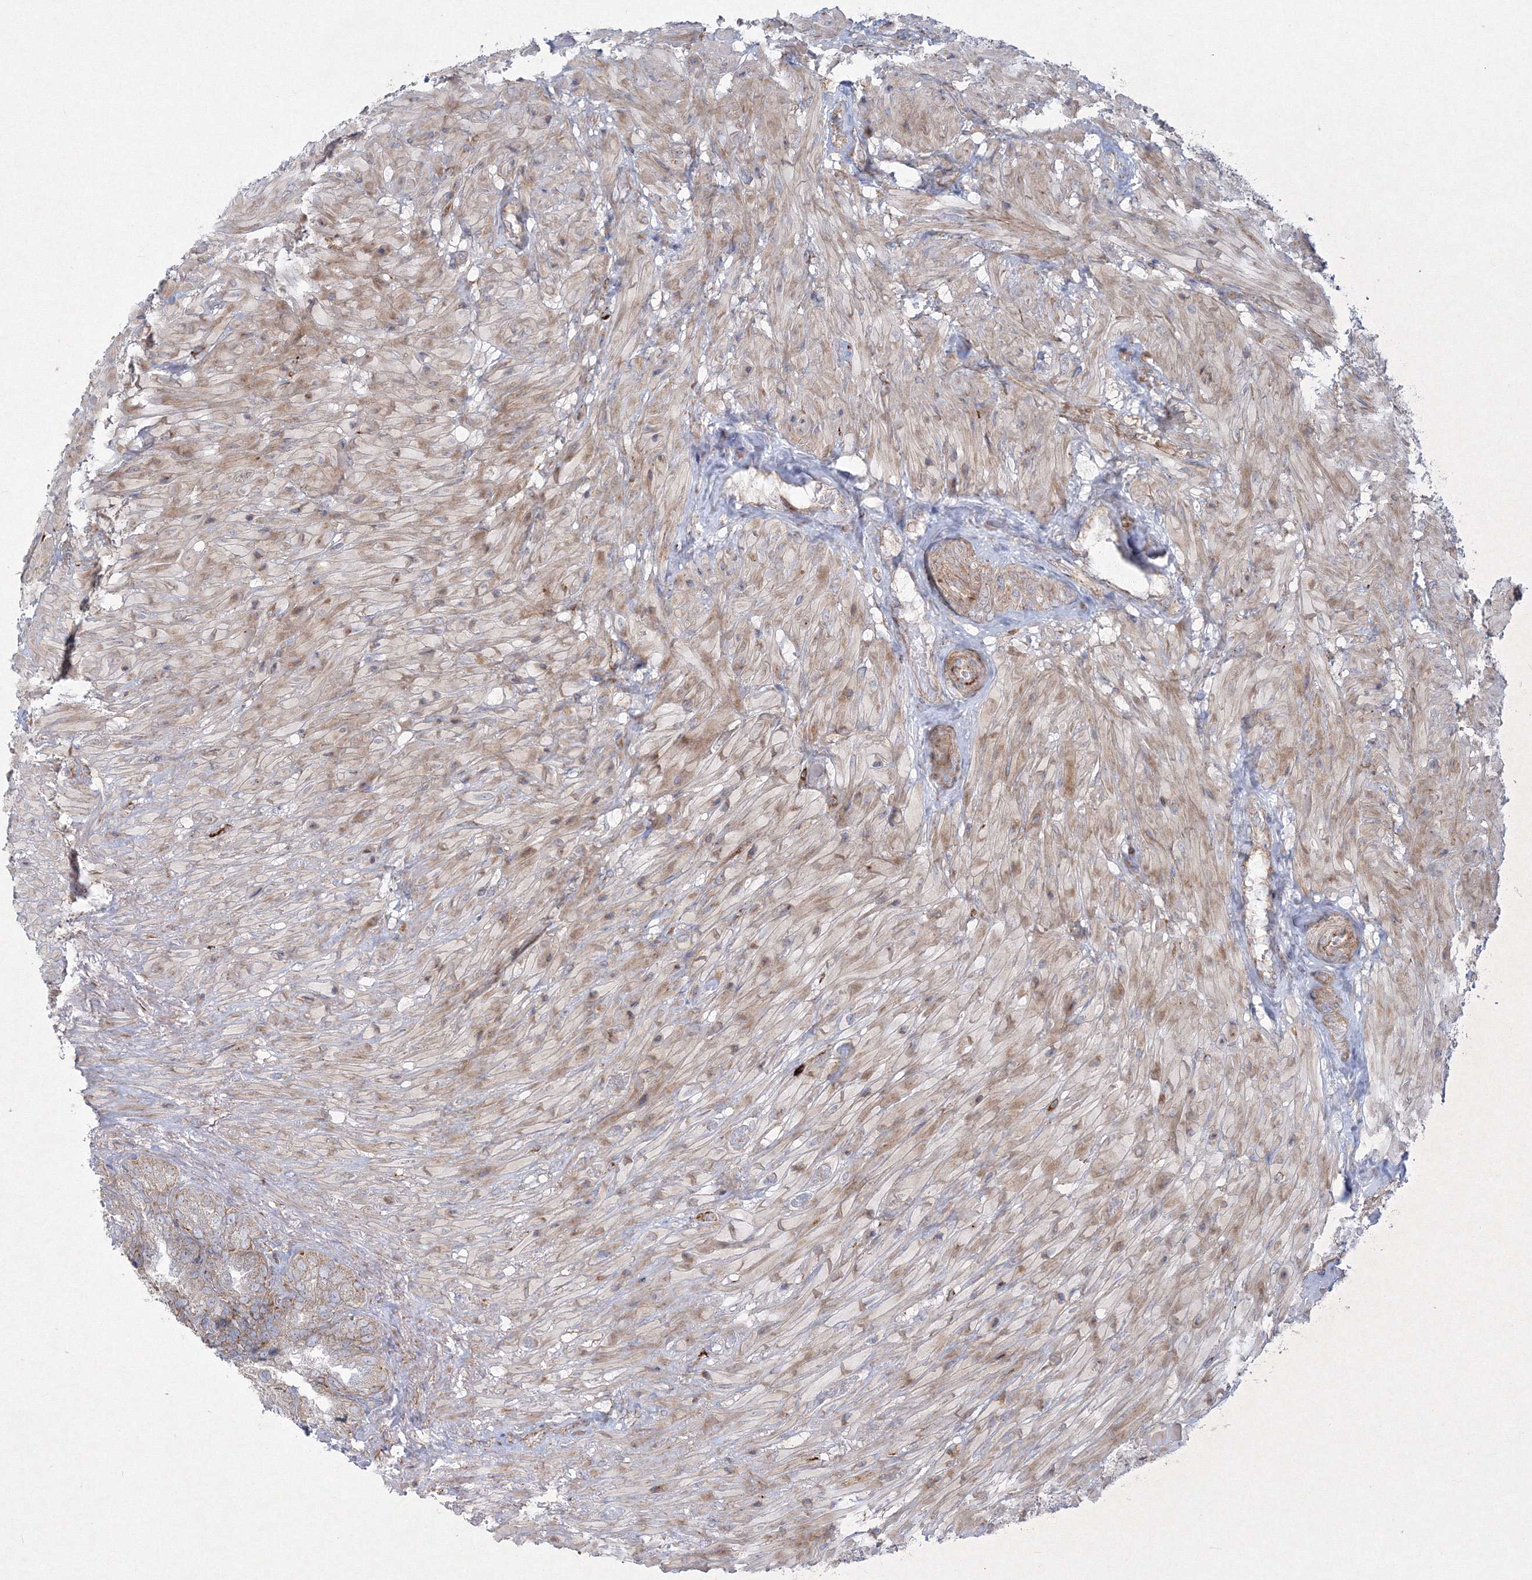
{"staining": {"intensity": "strong", "quantity": "<25%", "location": "cytoplasmic/membranous"}, "tissue": "seminal vesicle", "cell_type": "Glandular cells", "image_type": "normal", "snomed": [{"axis": "morphology", "description": "Normal tissue, NOS"}, {"axis": "topography", "description": "Seminal veicle"}, {"axis": "topography", "description": "Peripheral nerve tissue"}], "caption": "Strong cytoplasmic/membranous protein expression is seen in approximately <25% of glandular cells in seminal vesicle. (DAB IHC with brightfield microscopy, high magnification).", "gene": "WDR49", "patient": {"sex": "male", "age": 63}}